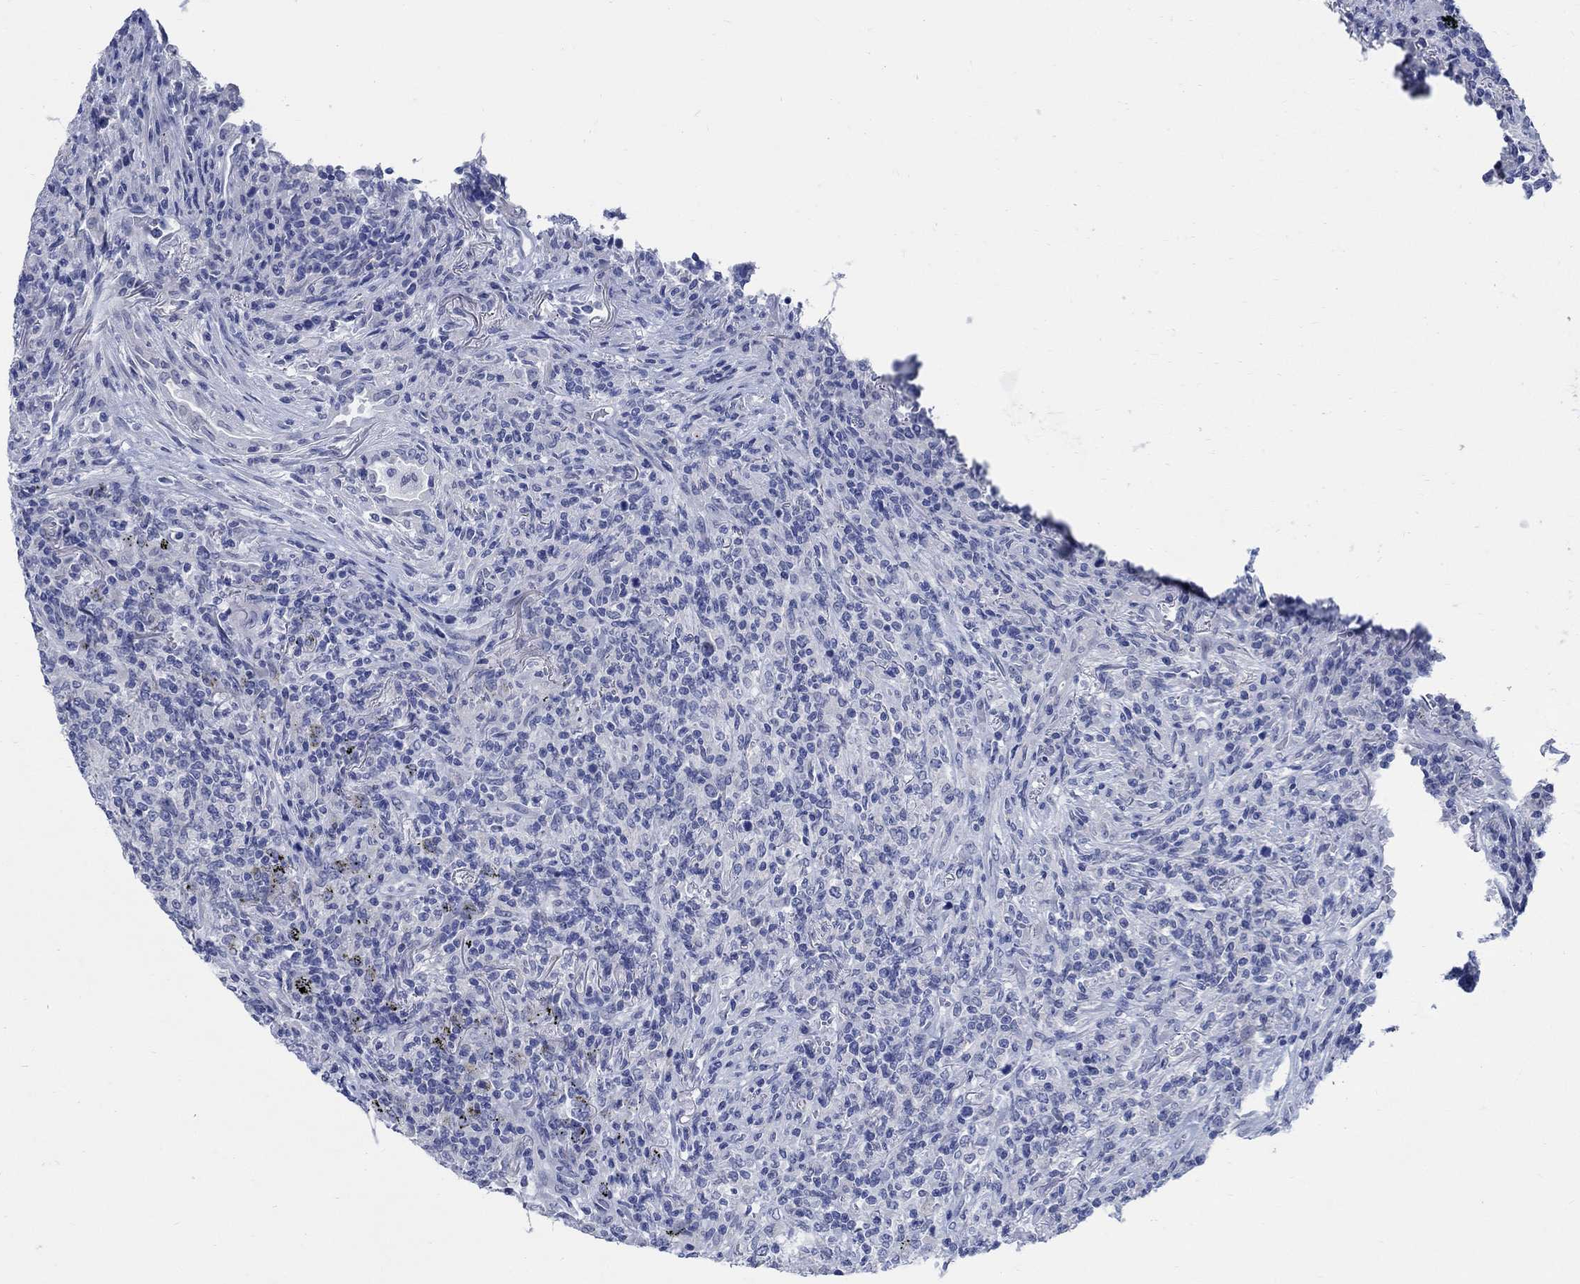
{"staining": {"intensity": "negative", "quantity": "none", "location": "none"}, "tissue": "lymphoma", "cell_type": "Tumor cells", "image_type": "cancer", "snomed": [{"axis": "morphology", "description": "Malignant lymphoma, non-Hodgkin's type, High grade"}, {"axis": "topography", "description": "Lung"}], "caption": "The photomicrograph demonstrates no staining of tumor cells in malignant lymphoma, non-Hodgkin's type (high-grade).", "gene": "CAMK2N1", "patient": {"sex": "male", "age": 79}}